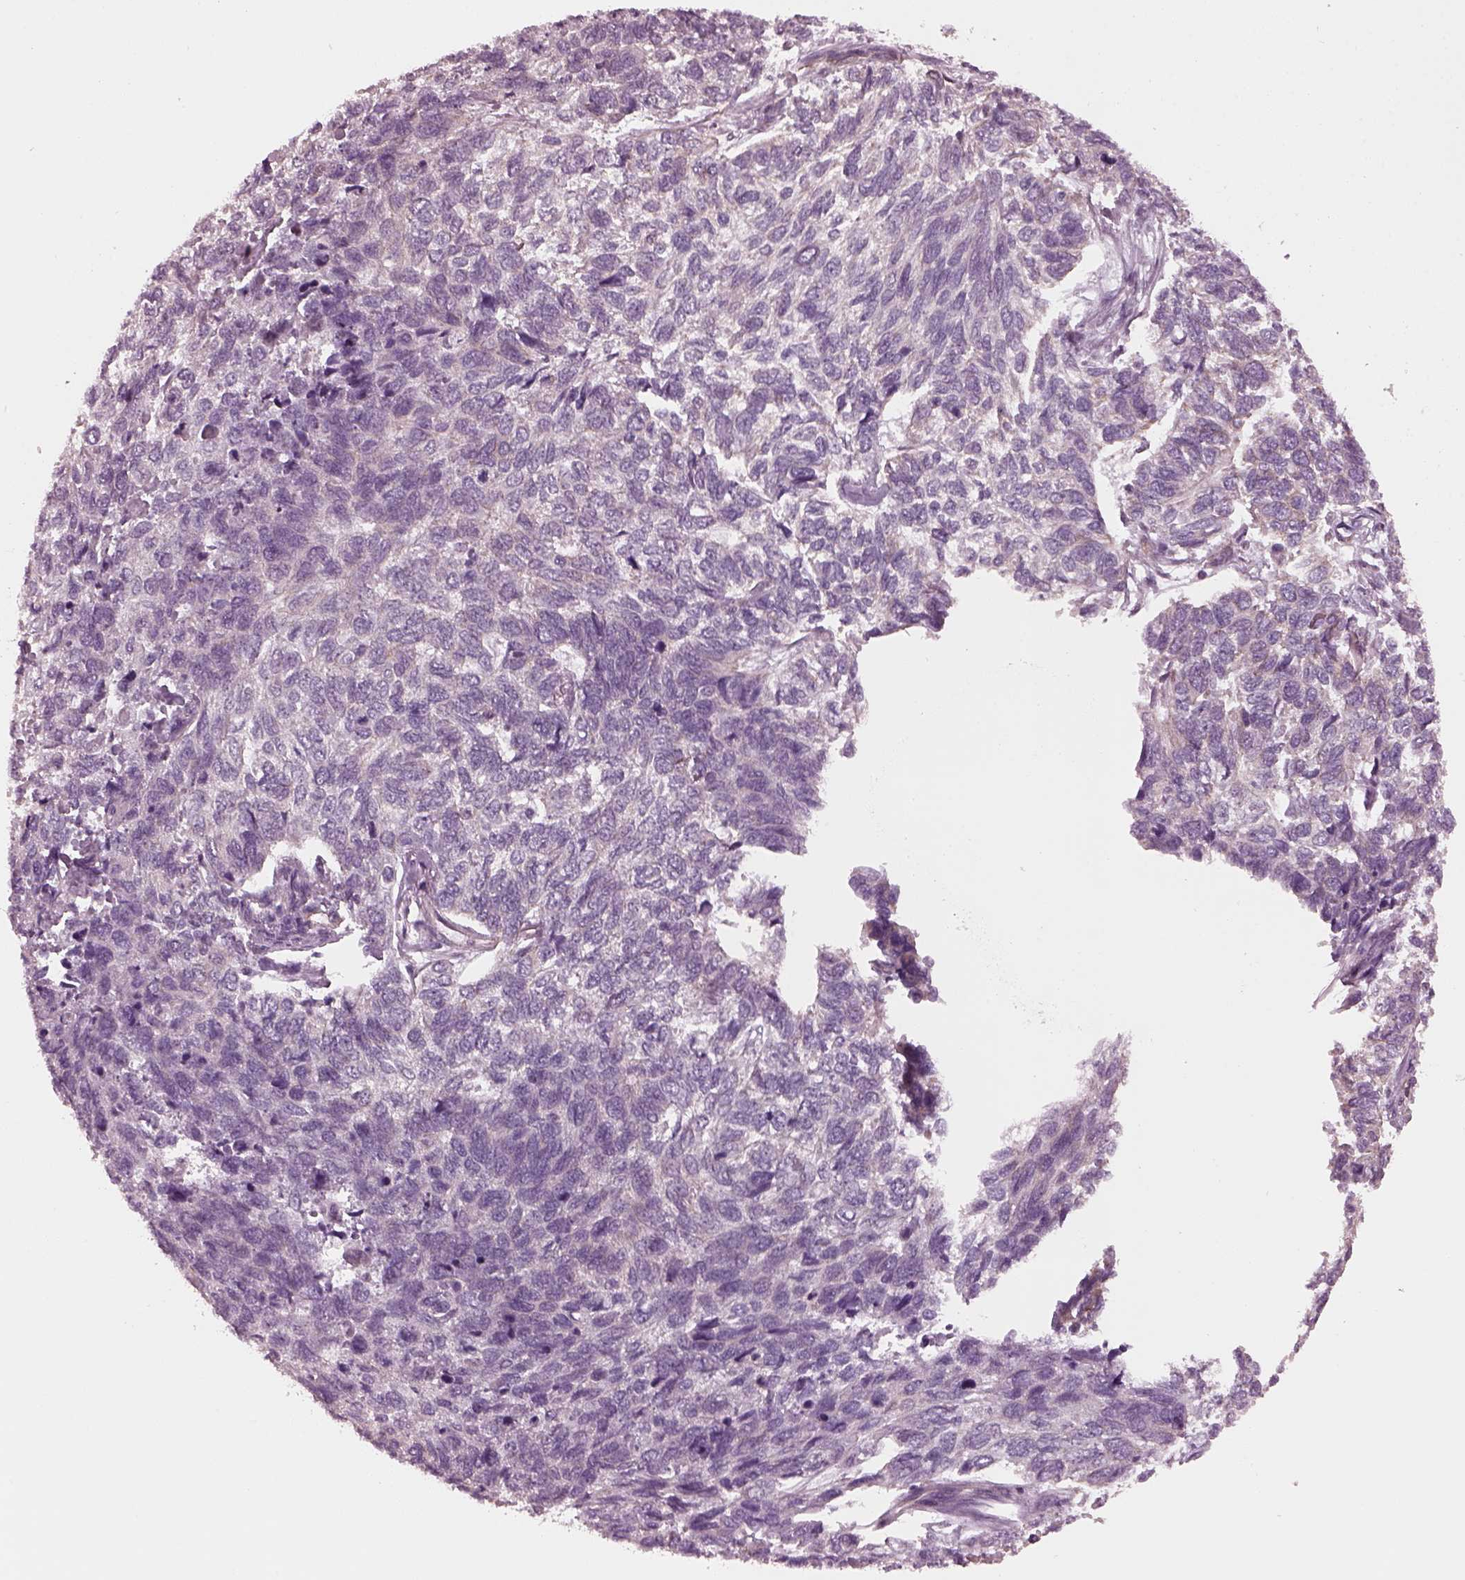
{"staining": {"intensity": "weak", "quantity": "<25%", "location": "cytoplasmic/membranous"}, "tissue": "skin cancer", "cell_type": "Tumor cells", "image_type": "cancer", "snomed": [{"axis": "morphology", "description": "Basal cell carcinoma"}, {"axis": "topography", "description": "Skin"}], "caption": "High magnification brightfield microscopy of skin basal cell carcinoma stained with DAB (3,3'-diaminobenzidine) (brown) and counterstained with hematoxylin (blue): tumor cells show no significant staining. The staining is performed using DAB brown chromogen with nuclei counter-stained in using hematoxylin.", "gene": "ODAD1", "patient": {"sex": "female", "age": 65}}